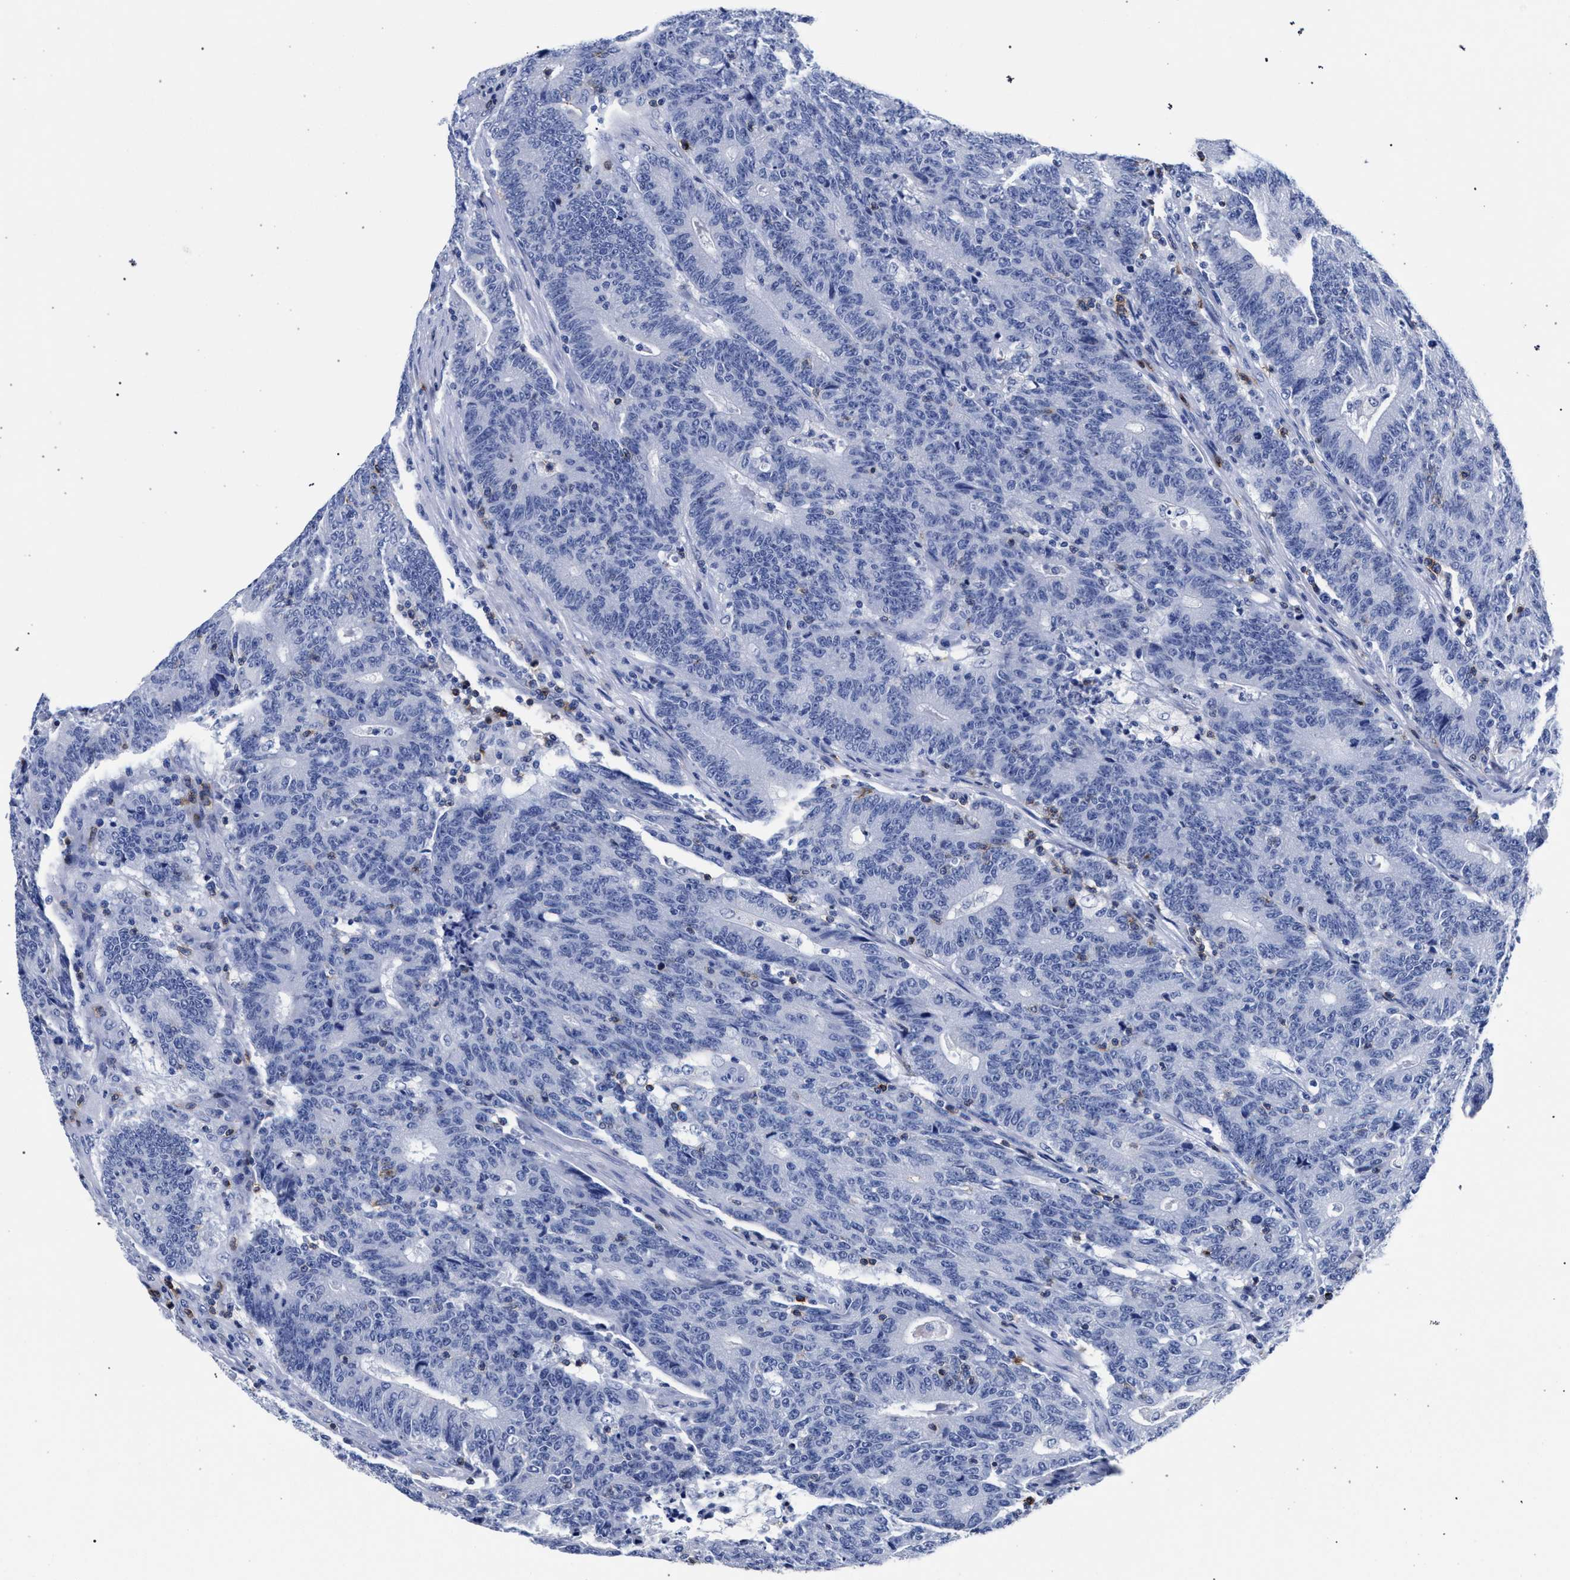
{"staining": {"intensity": "negative", "quantity": "none", "location": "none"}, "tissue": "colorectal cancer", "cell_type": "Tumor cells", "image_type": "cancer", "snomed": [{"axis": "morphology", "description": "Normal tissue, NOS"}, {"axis": "morphology", "description": "Adenocarcinoma, NOS"}, {"axis": "topography", "description": "Colon"}], "caption": "An image of human colorectal adenocarcinoma is negative for staining in tumor cells.", "gene": "KLRK1", "patient": {"sex": "female", "age": 75}}